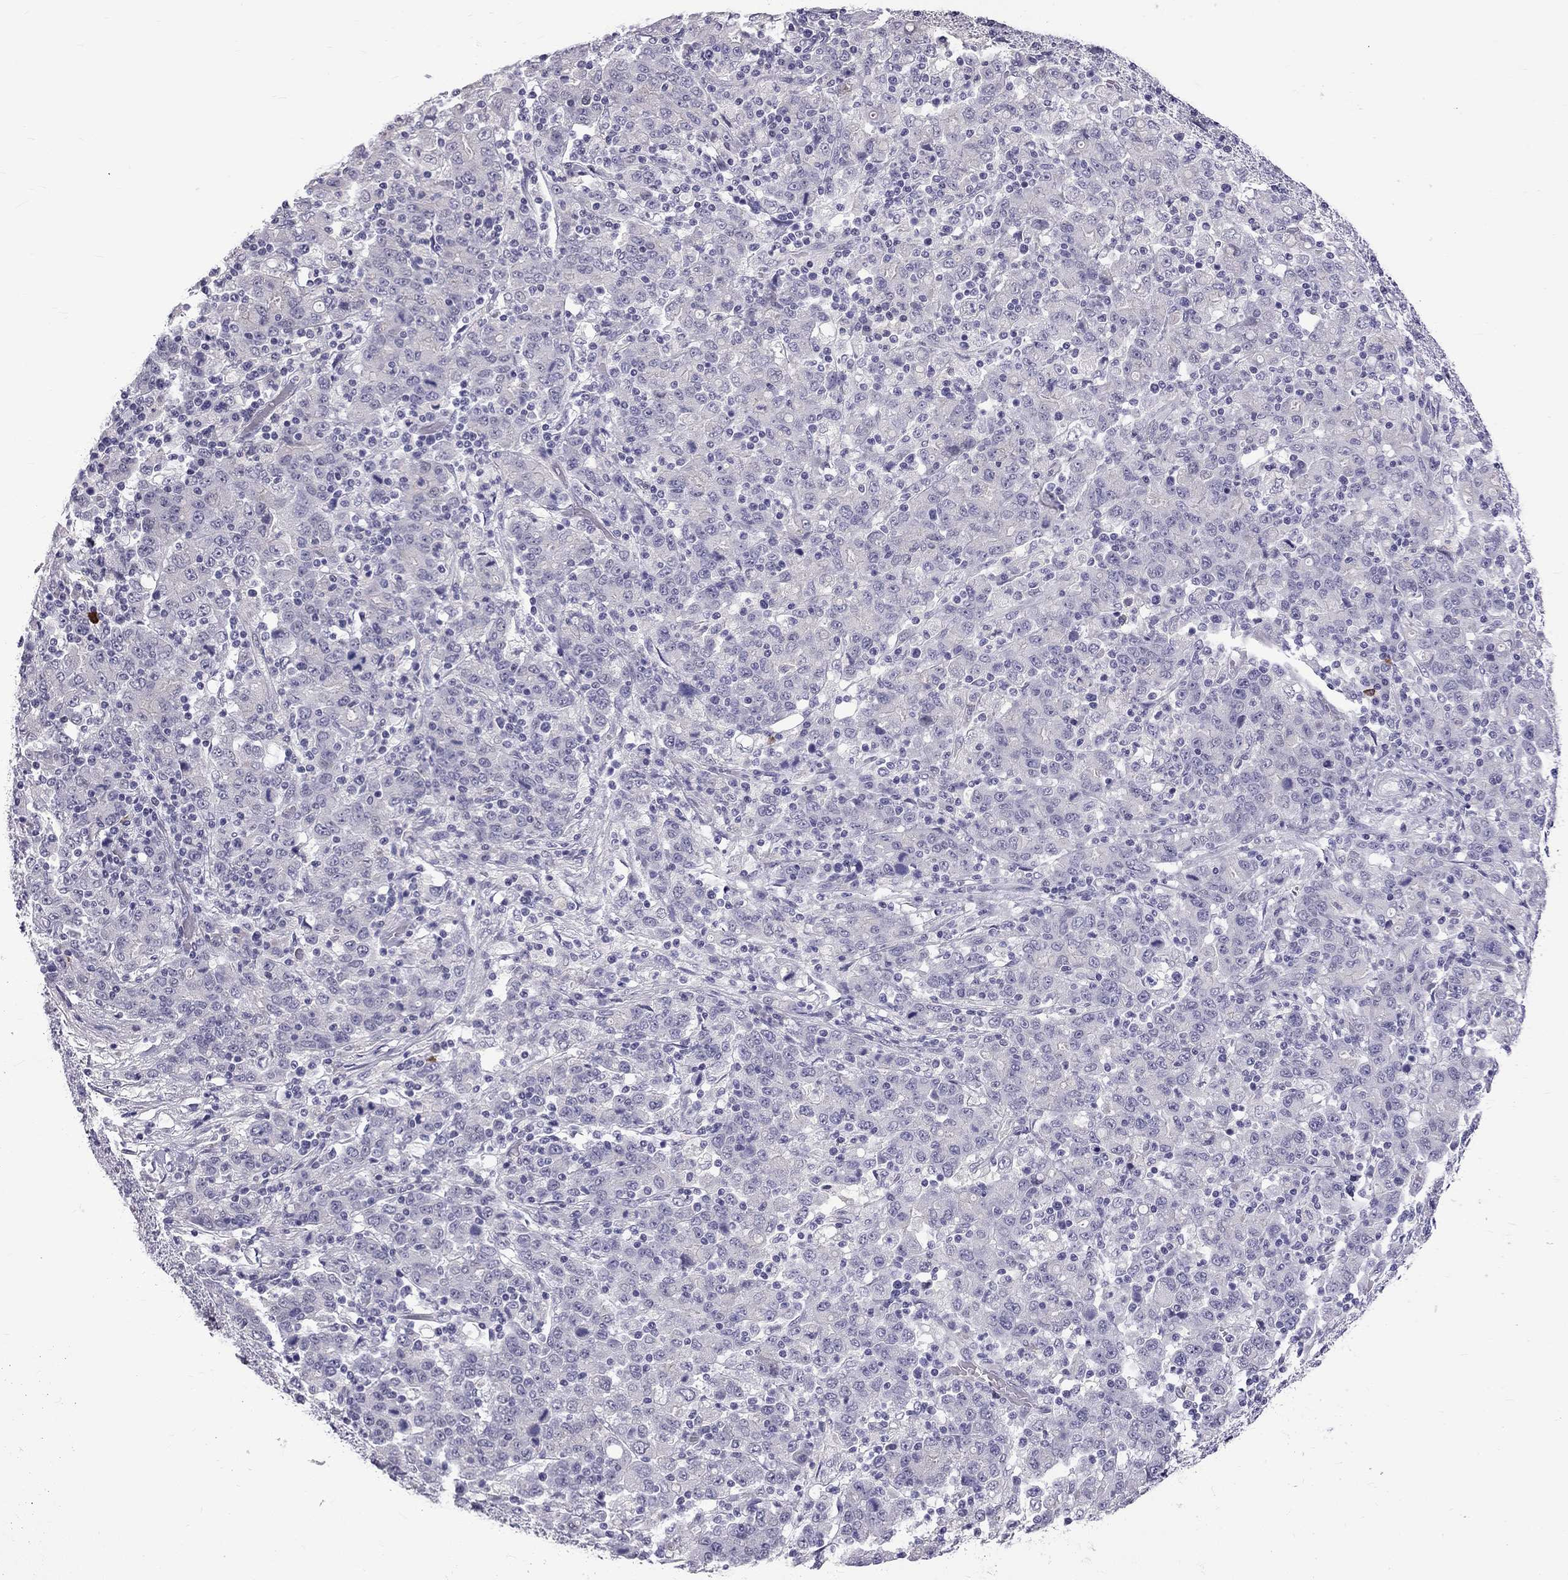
{"staining": {"intensity": "negative", "quantity": "none", "location": "none"}, "tissue": "stomach cancer", "cell_type": "Tumor cells", "image_type": "cancer", "snomed": [{"axis": "morphology", "description": "Adenocarcinoma, NOS"}, {"axis": "topography", "description": "Stomach, upper"}], "caption": "Stomach cancer (adenocarcinoma) stained for a protein using immunohistochemistry reveals no expression tumor cells.", "gene": "RTL9", "patient": {"sex": "male", "age": 69}}